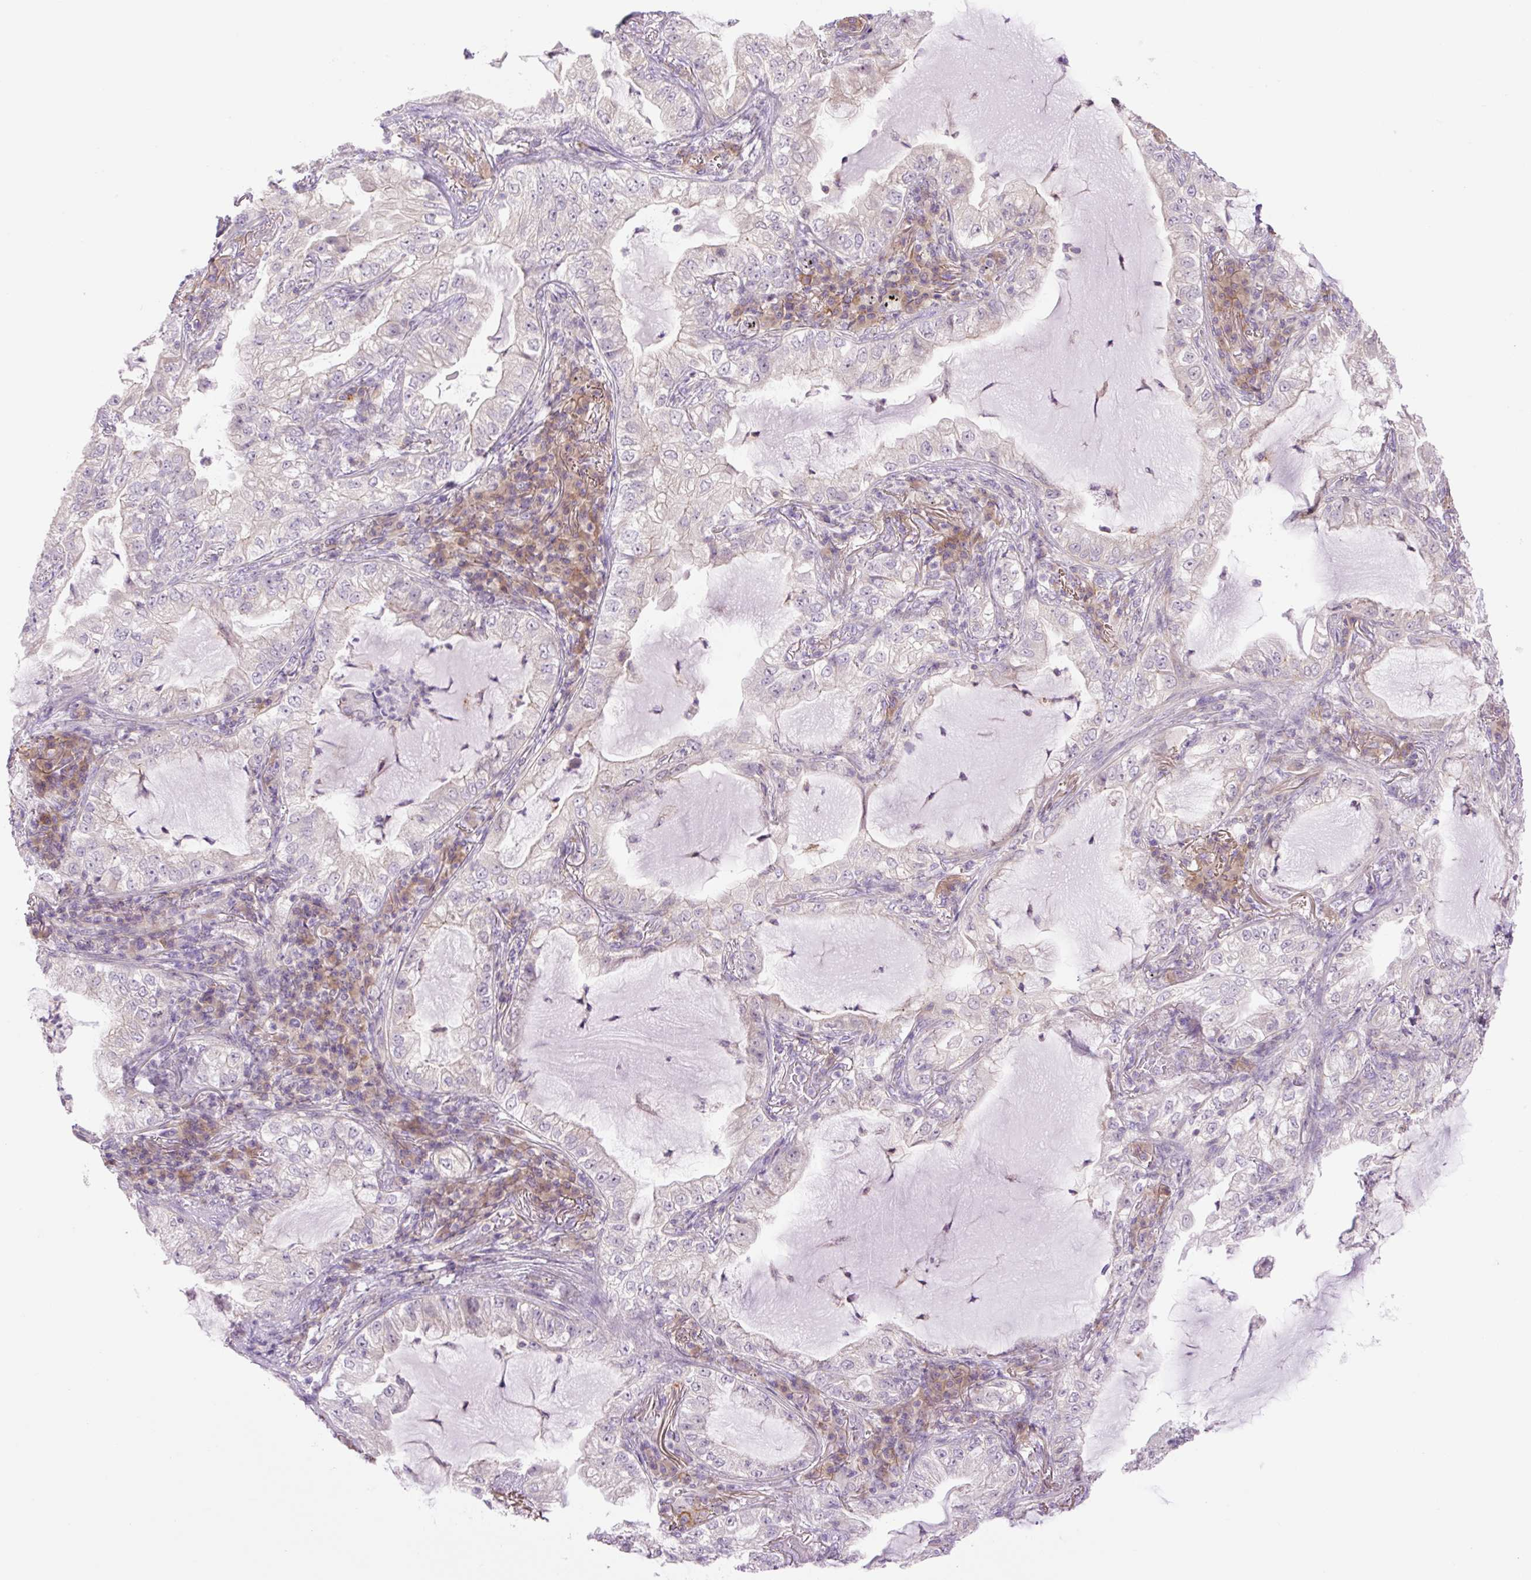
{"staining": {"intensity": "negative", "quantity": "none", "location": "none"}, "tissue": "lung cancer", "cell_type": "Tumor cells", "image_type": "cancer", "snomed": [{"axis": "morphology", "description": "Adenocarcinoma, NOS"}, {"axis": "topography", "description": "Lung"}], "caption": "Human lung cancer (adenocarcinoma) stained for a protein using immunohistochemistry (IHC) displays no expression in tumor cells.", "gene": "GRID2", "patient": {"sex": "female", "age": 73}}